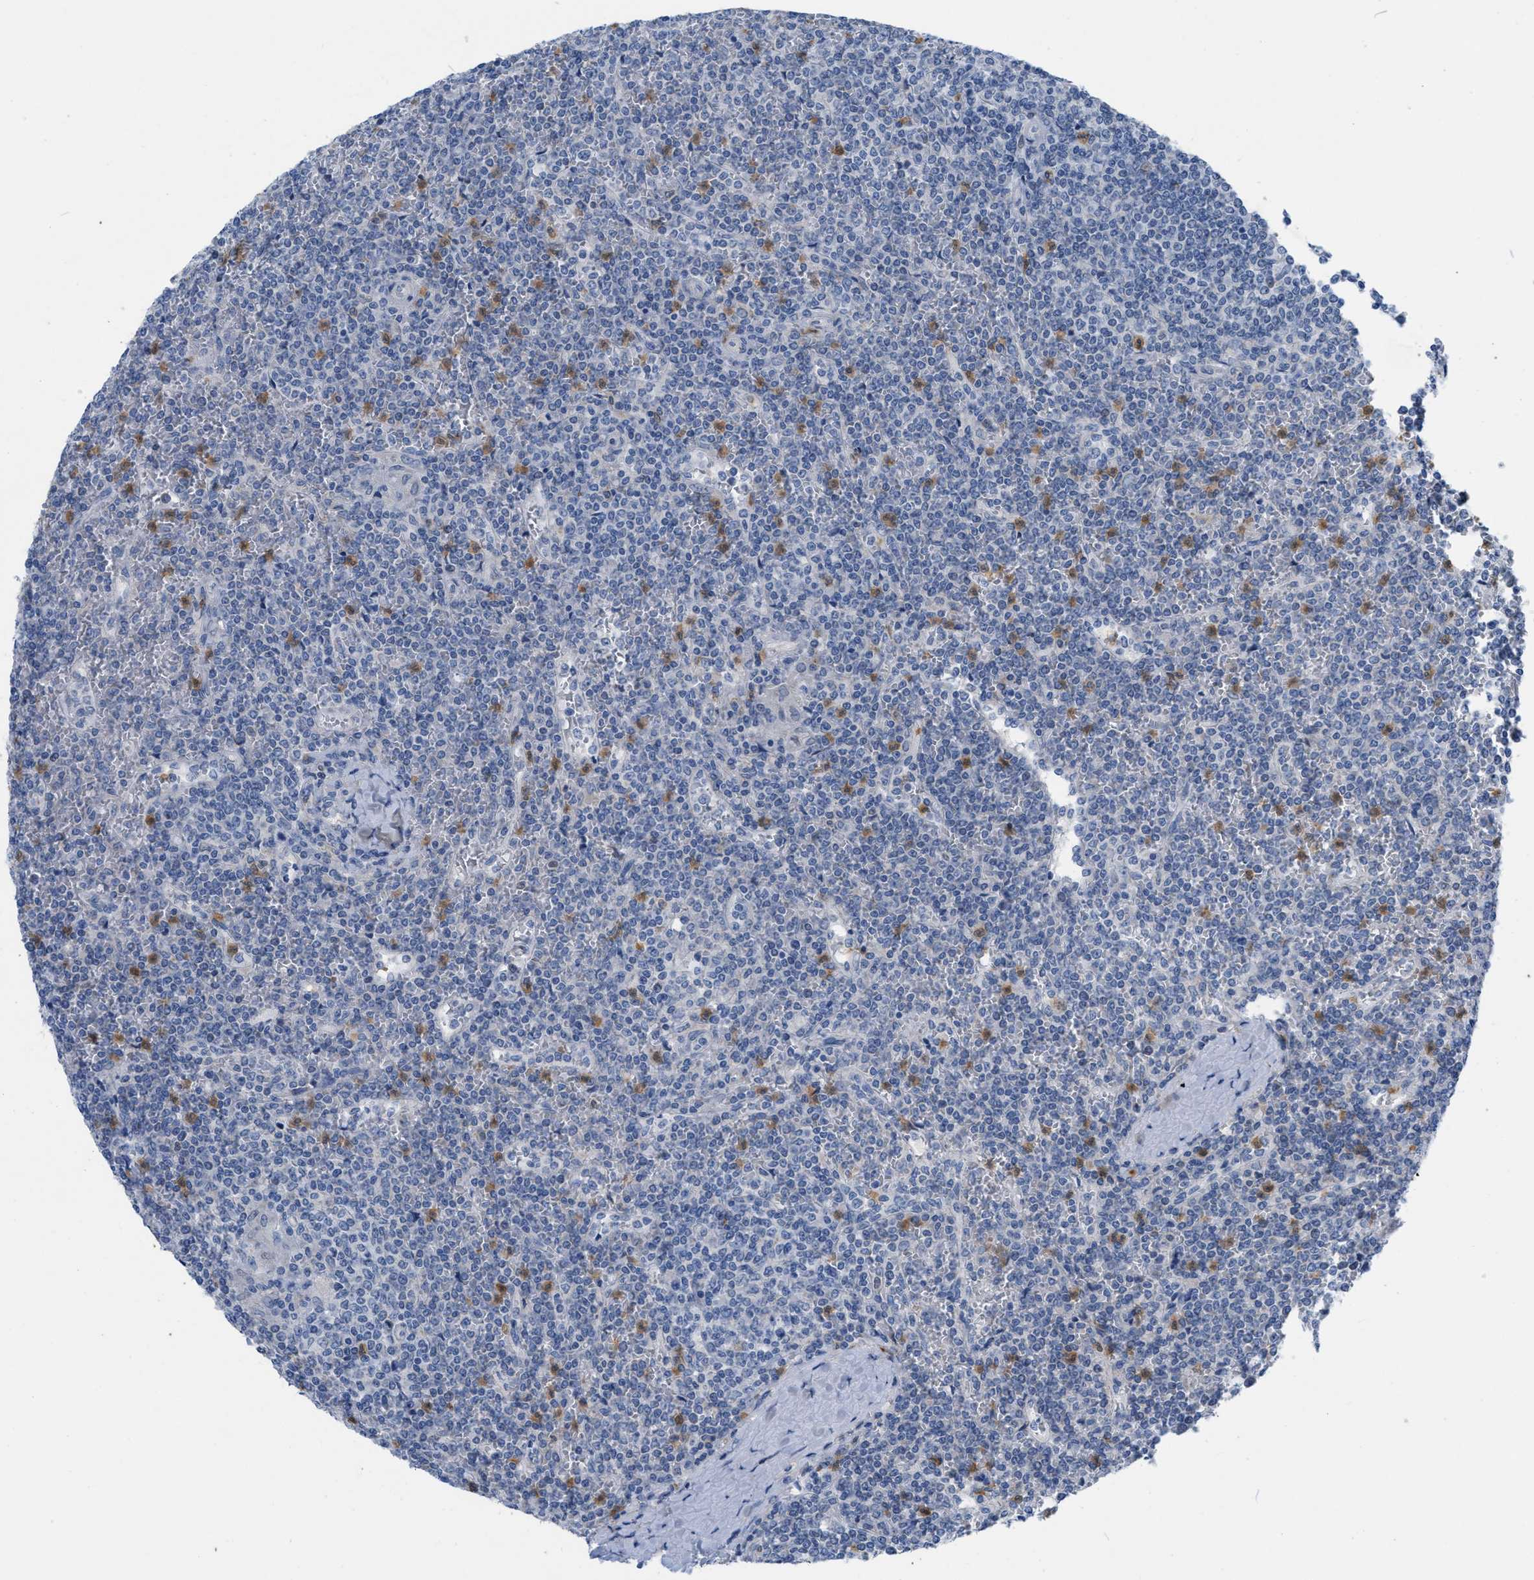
{"staining": {"intensity": "negative", "quantity": "none", "location": "none"}, "tissue": "lymphoma", "cell_type": "Tumor cells", "image_type": "cancer", "snomed": [{"axis": "morphology", "description": "Malignant lymphoma, non-Hodgkin's type, Low grade"}, {"axis": "topography", "description": "Spleen"}], "caption": "A histopathology image of human low-grade malignant lymphoma, non-Hodgkin's type is negative for staining in tumor cells.", "gene": "PLPPR5", "patient": {"sex": "female", "age": 19}}